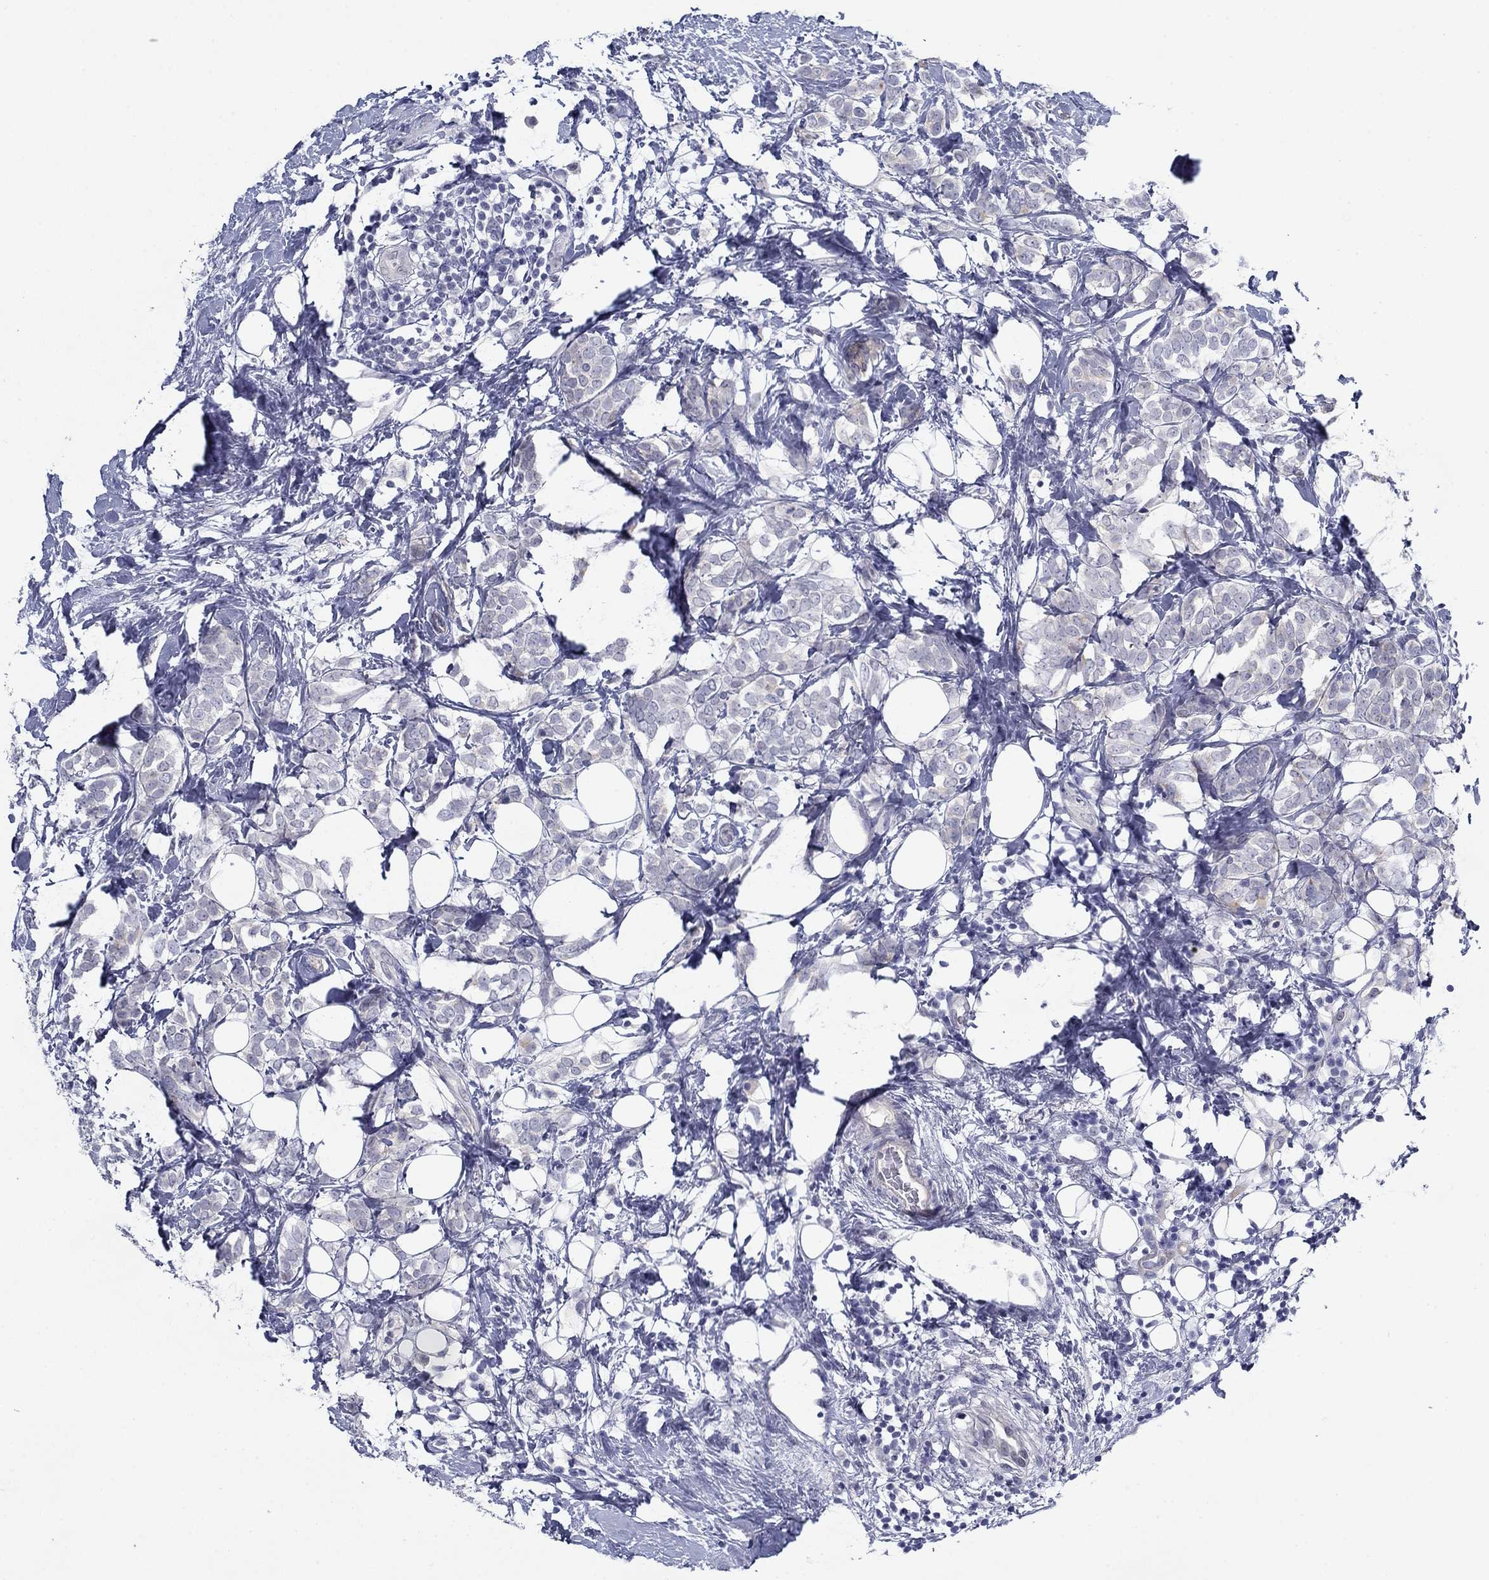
{"staining": {"intensity": "negative", "quantity": "none", "location": "none"}, "tissue": "breast cancer", "cell_type": "Tumor cells", "image_type": "cancer", "snomed": [{"axis": "morphology", "description": "Lobular carcinoma"}, {"axis": "topography", "description": "Breast"}], "caption": "There is no significant positivity in tumor cells of breast cancer.", "gene": "PLS1", "patient": {"sex": "female", "age": 49}}